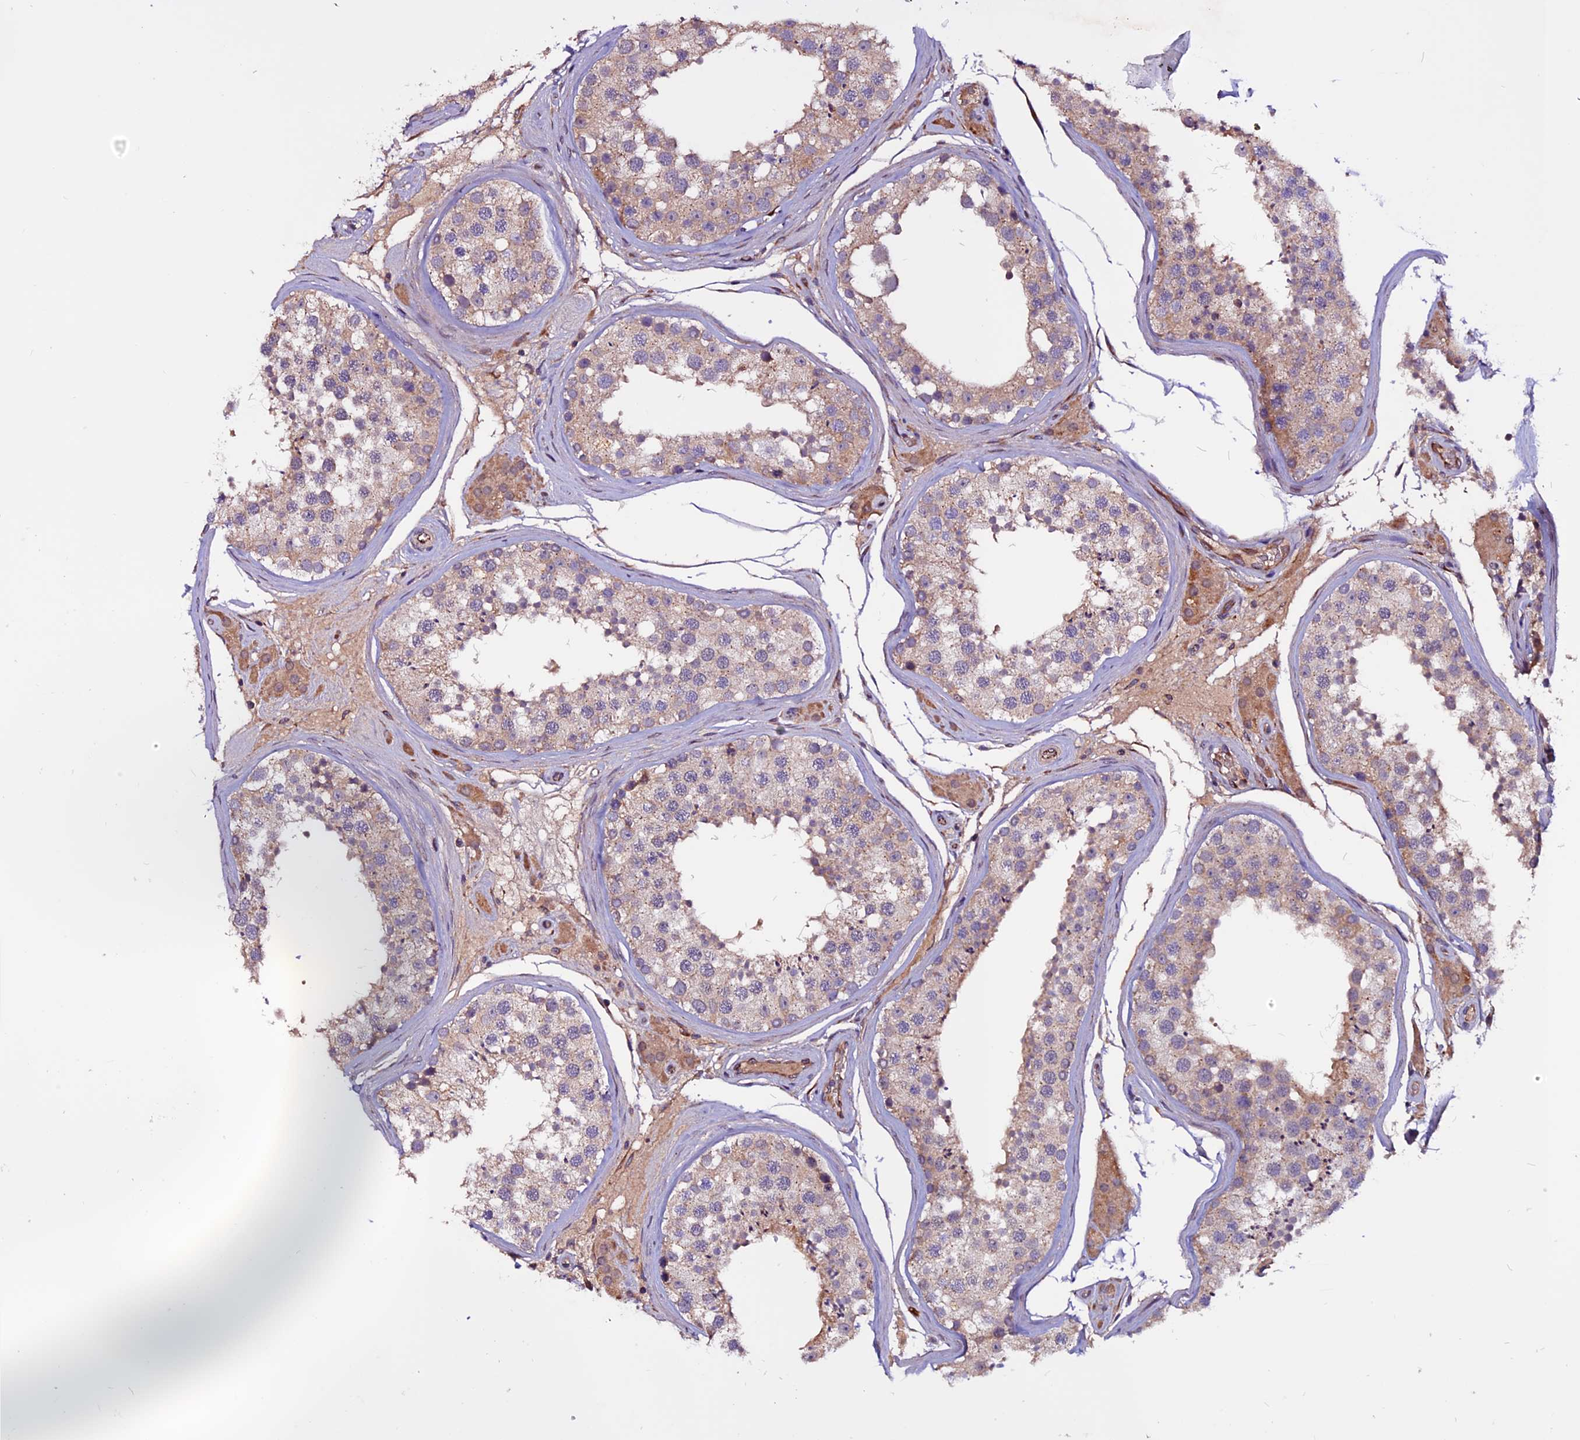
{"staining": {"intensity": "weak", "quantity": "25%-75%", "location": "cytoplasmic/membranous"}, "tissue": "testis", "cell_type": "Cells in seminiferous ducts", "image_type": "normal", "snomed": [{"axis": "morphology", "description": "Normal tissue, NOS"}, {"axis": "topography", "description": "Testis"}], "caption": "Immunohistochemical staining of benign testis reveals weak cytoplasmic/membranous protein positivity in about 25%-75% of cells in seminiferous ducts.", "gene": "RINL", "patient": {"sex": "male", "age": 46}}